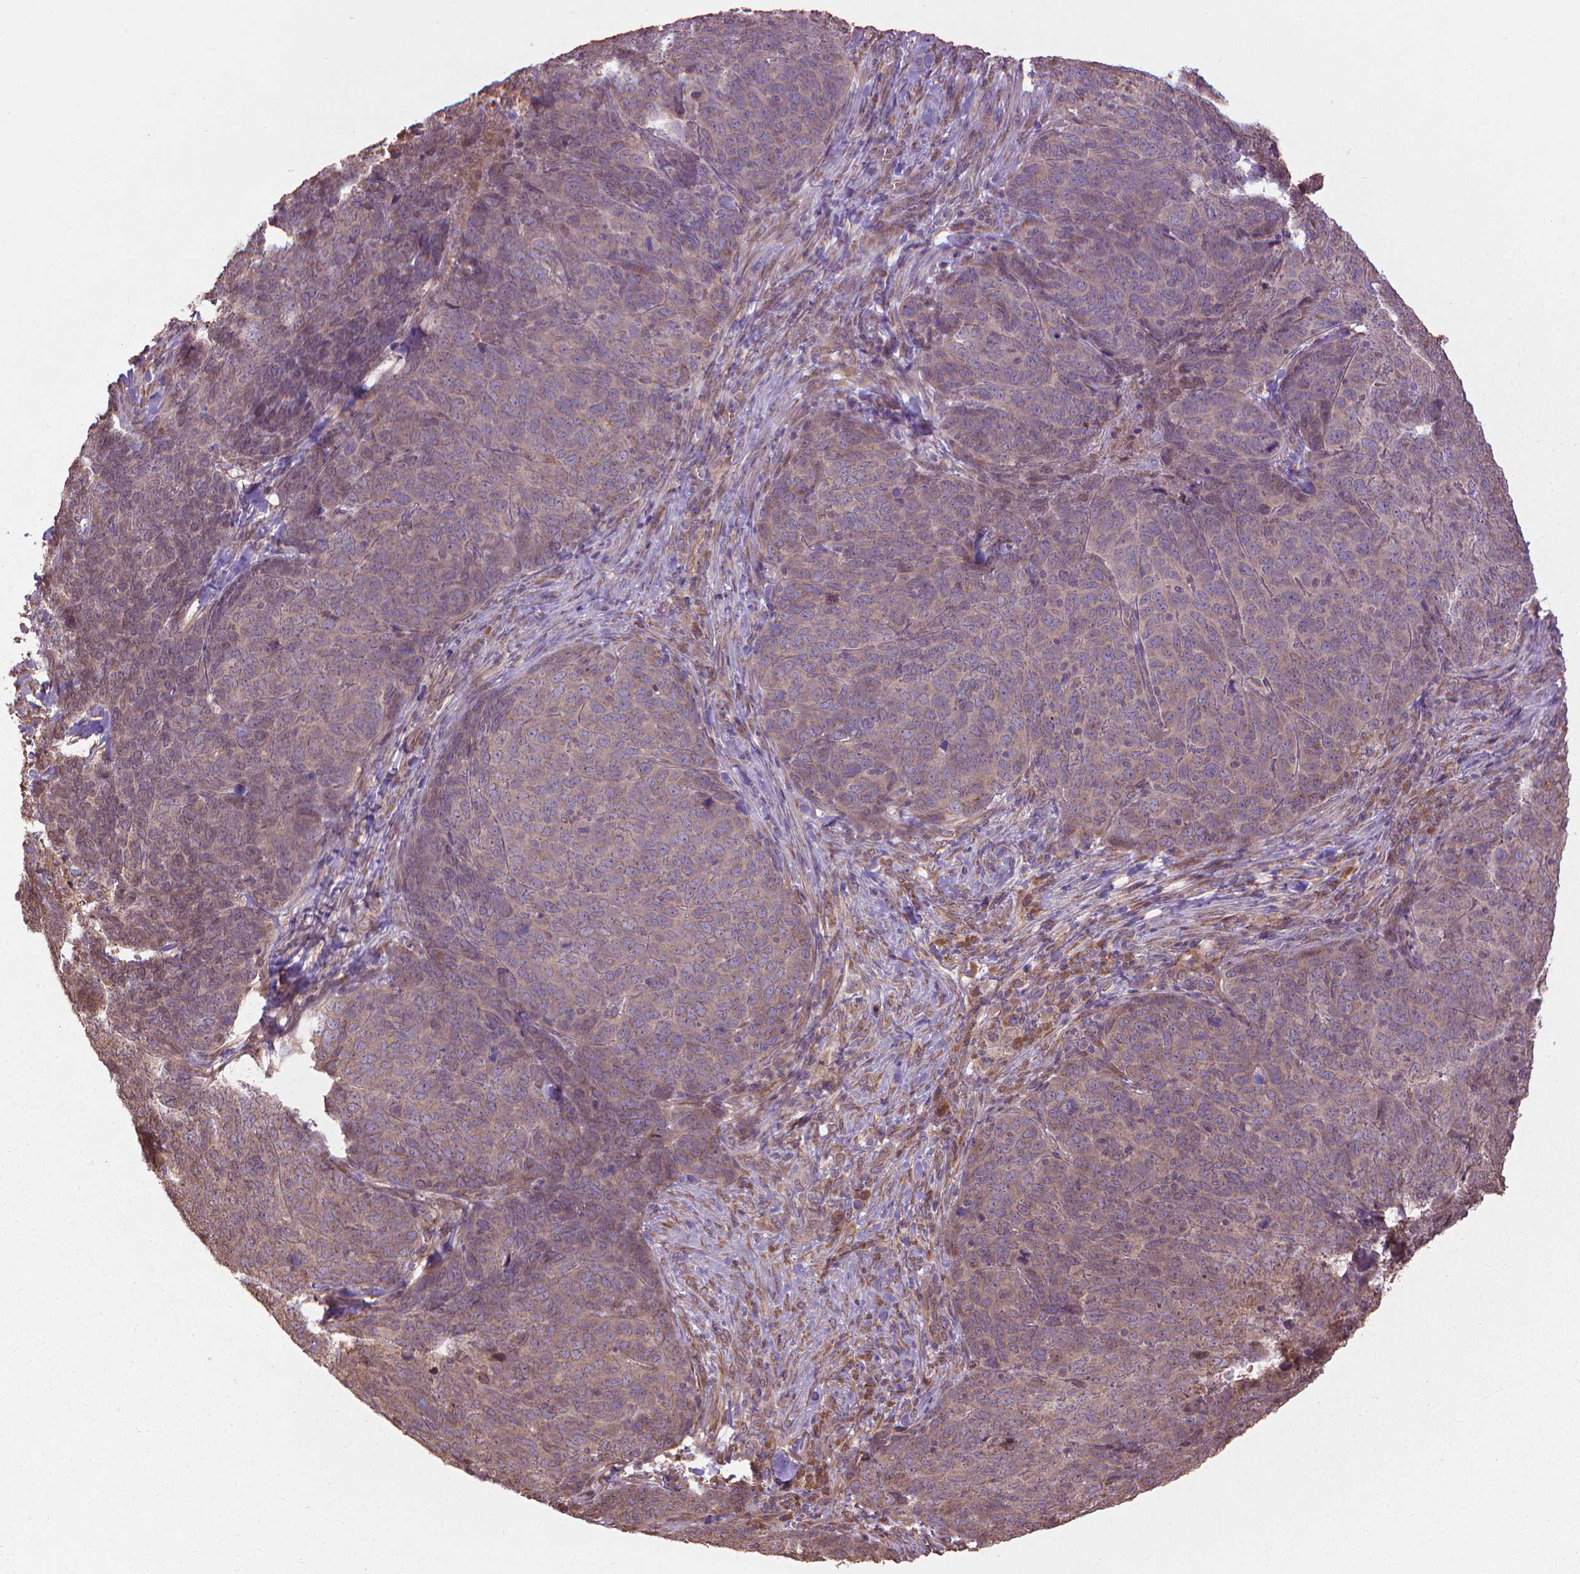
{"staining": {"intensity": "weak", "quantity": "25%-75%", "location": "cytoplasmic/membranous"}, "tissue": "skin cancer", "cell_type": "Tumor cells", "image_type": "cancer", "snomed": [{"axis": "morphology", "description": "Squamous cell carcinoma, NOS"}, {"axis": "topography", "description": "Skin"}, {"axis": "topography", "description": "Anal"}], "caption": "Skin squamous cell carcinoma stained for a protein displays weak cytoplasmic/membranous positivity in tumor cells. (Brightfield microscopy of DAB IHC at high magnification).", "gene": "GAS1", "patient": {"sex": "female", "age": 51}}